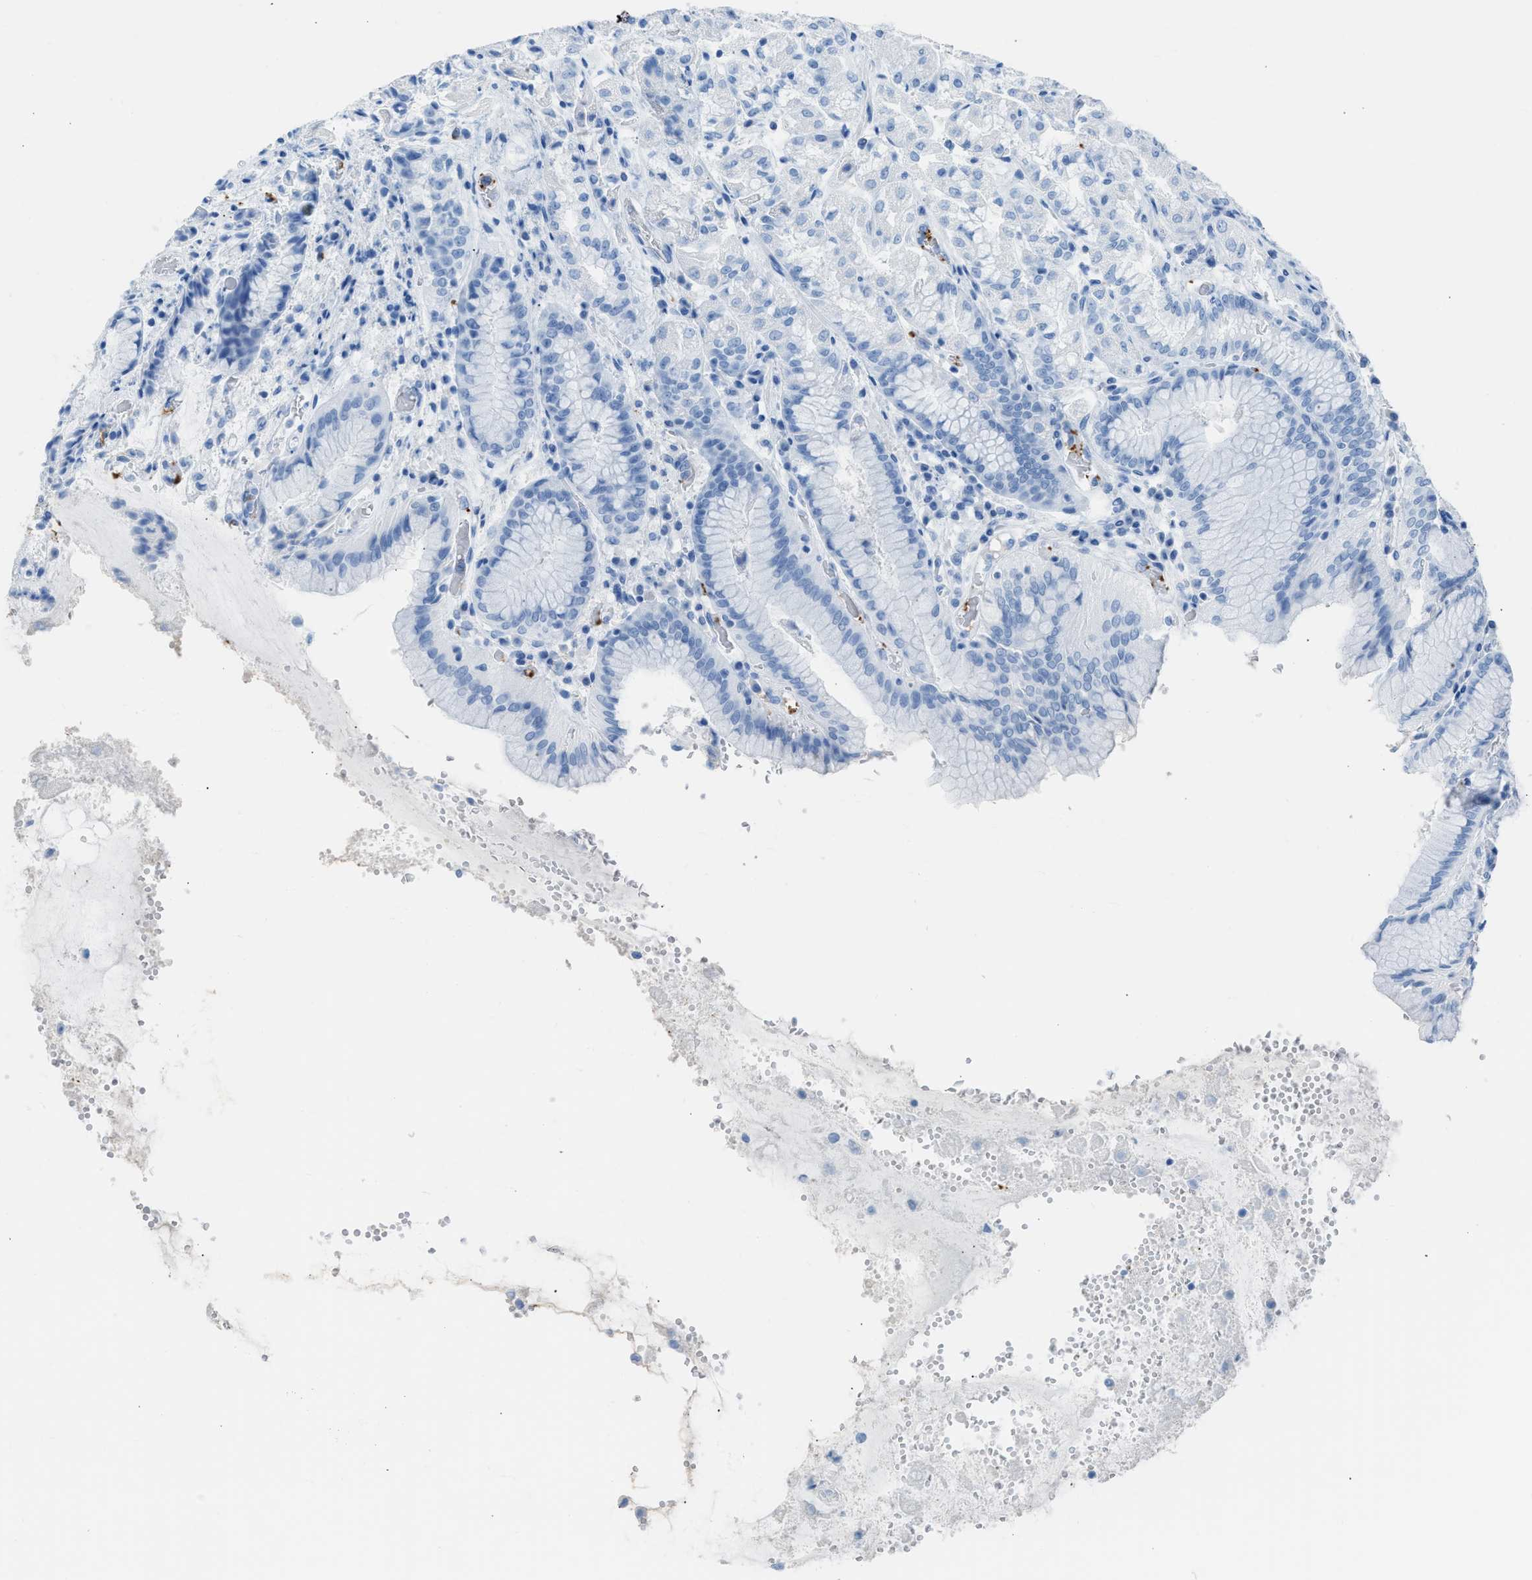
{"staining": {"intensity": "negative", "quantity": "none", "location": "none"}, "tissue": "stomach", "cell_type": "Glandular cells", "image_type": "normal", "snomed": [{"axis": "morphology", "description": "Normal tissue, NOS"}, {"axis": "topography", "description": "Stomach"}, {"axis": "topography", "description": "Stomach, lower"}], "caption": "Immunohistochemistry (IHC) image of normal stomach: human stomach stained with DAB exhibits no significant protein positivity in glandular cells.", "gene": "FAIM2", "patient": {"sex": "female", "age": 56}}